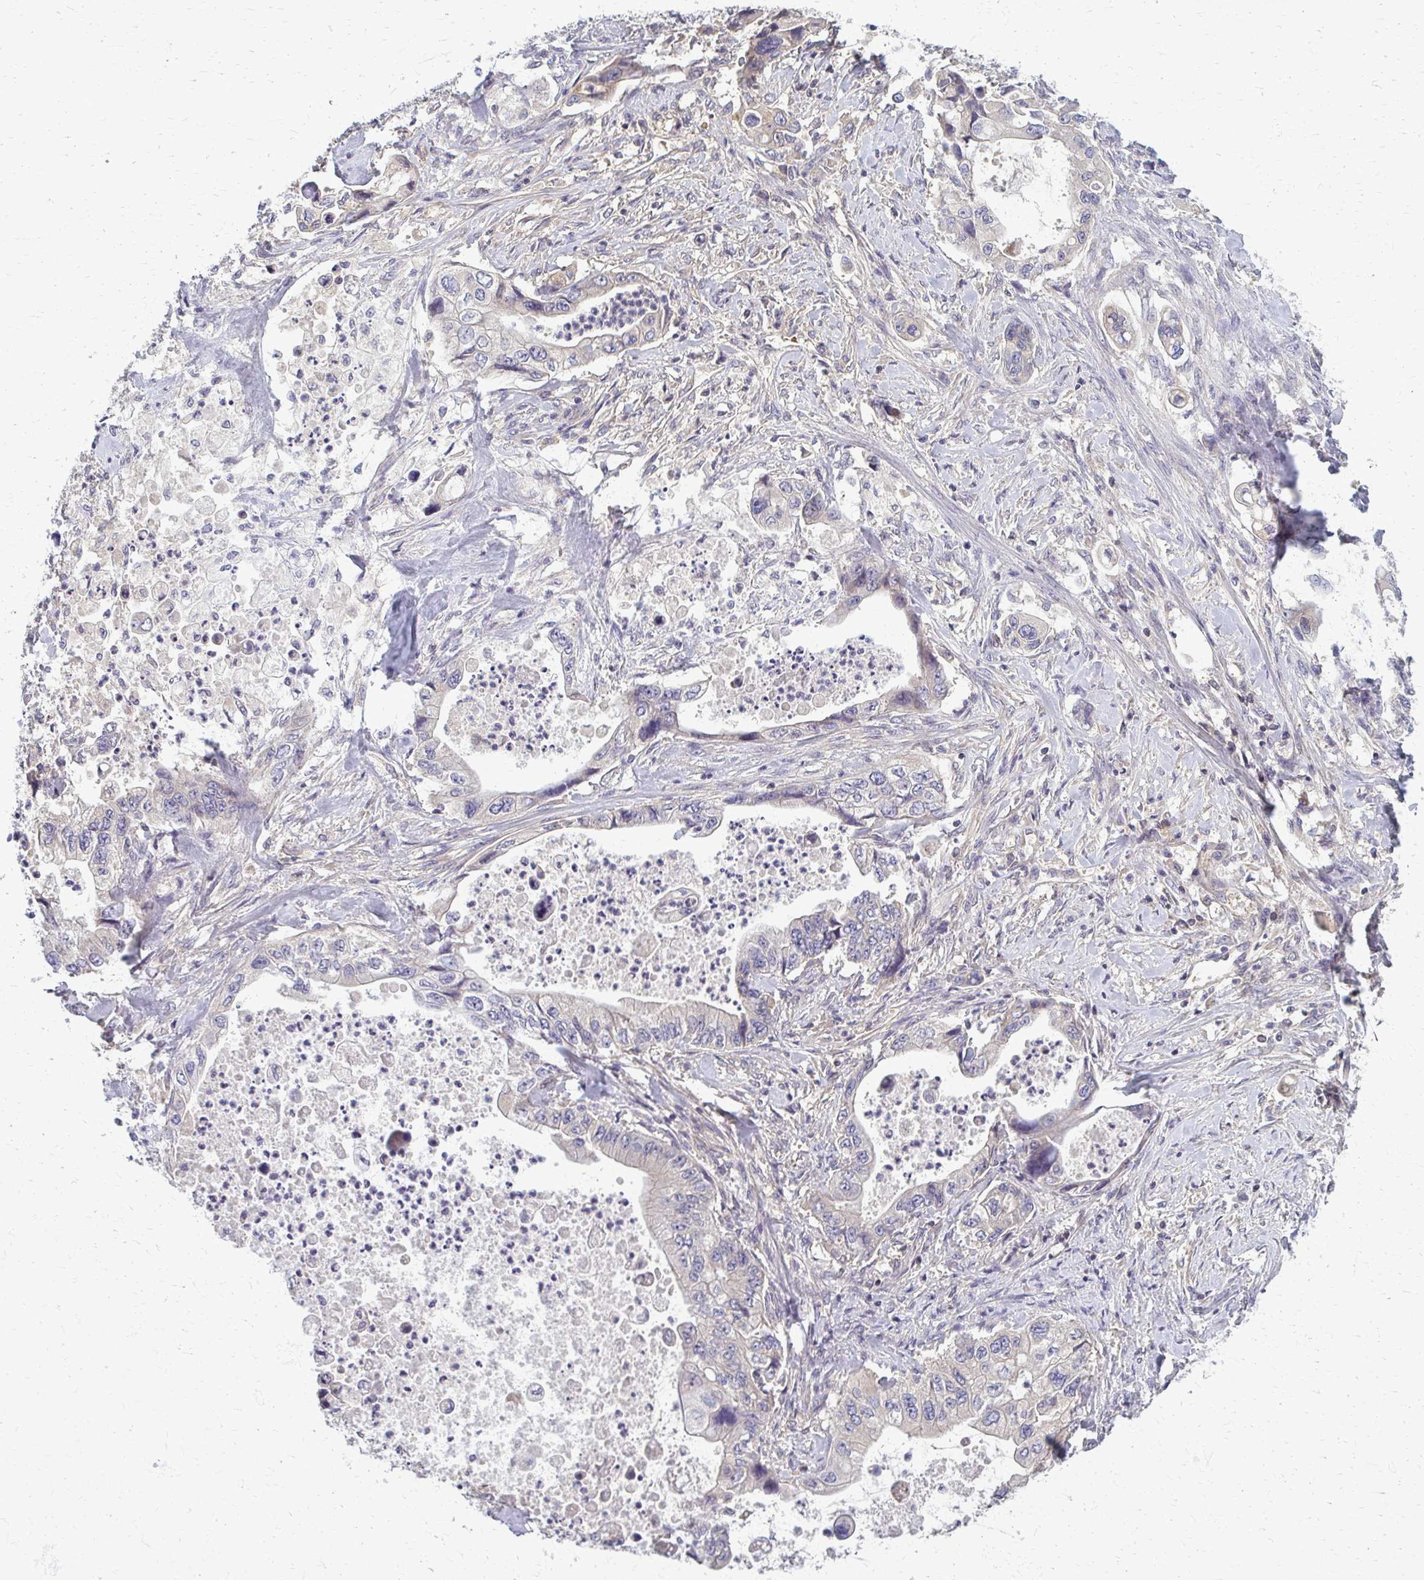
{"staining": {"intensity": "negative", "quantity": "none", "location": "none"}, "tissue": "stomach cancer", "cell_type": "Tumor cells", "image_type": "cancer", "snomed": [{"axis": "morphology", "description": "Adenocarcinoma, NOS"}, {"axis": "topography", "description": "Pancreas"}, {"axis": "topography", "description": "Stomach, upper"}], "caption": "This is an IHC micrograph of adenocarcinoma (stomach). There is no expression in tumor cells.", "gene": "MCRIP2", "patient": {"sex": "male", "age": 77}}